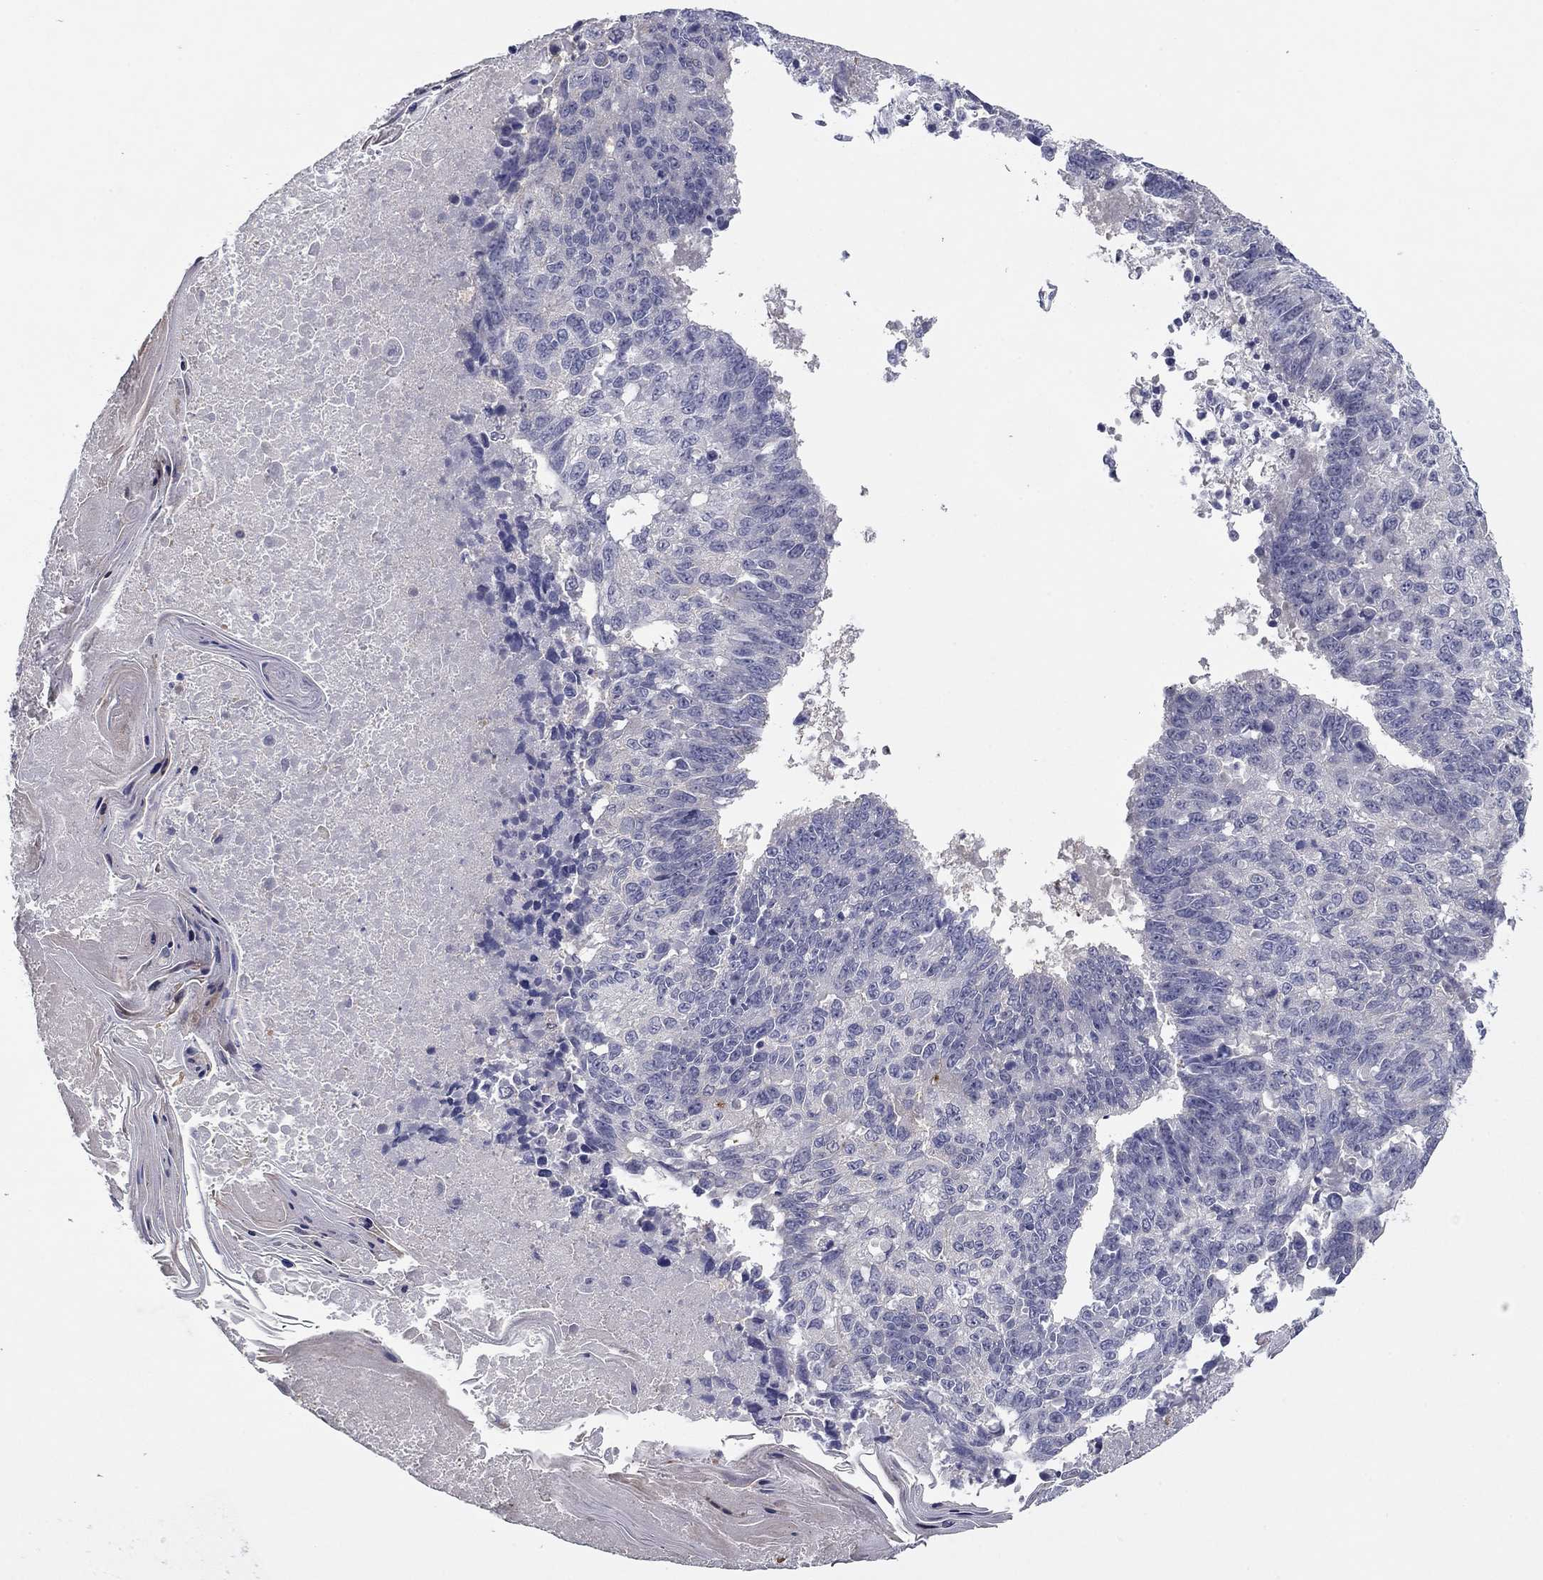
{"staining": {"intensity": "negative", "quantity": "none", "location": "none"}, "tissue": "lung cancer", "cell_type": "Tumor cells", "image_type": "cancer", "snomed": [{"axis": "morphology", "description": "Squamous cell carcinoma, NOS"}, {"axis": "topography", "description": "Lung"}], "caption": "Immunohistochemistry (IHC) of lung cancer (squamous cell carcinoma) demonstrates no positivity in tumor cells.", "gene": "PLS1", "patient": {"sex": "male", "age": 73}}